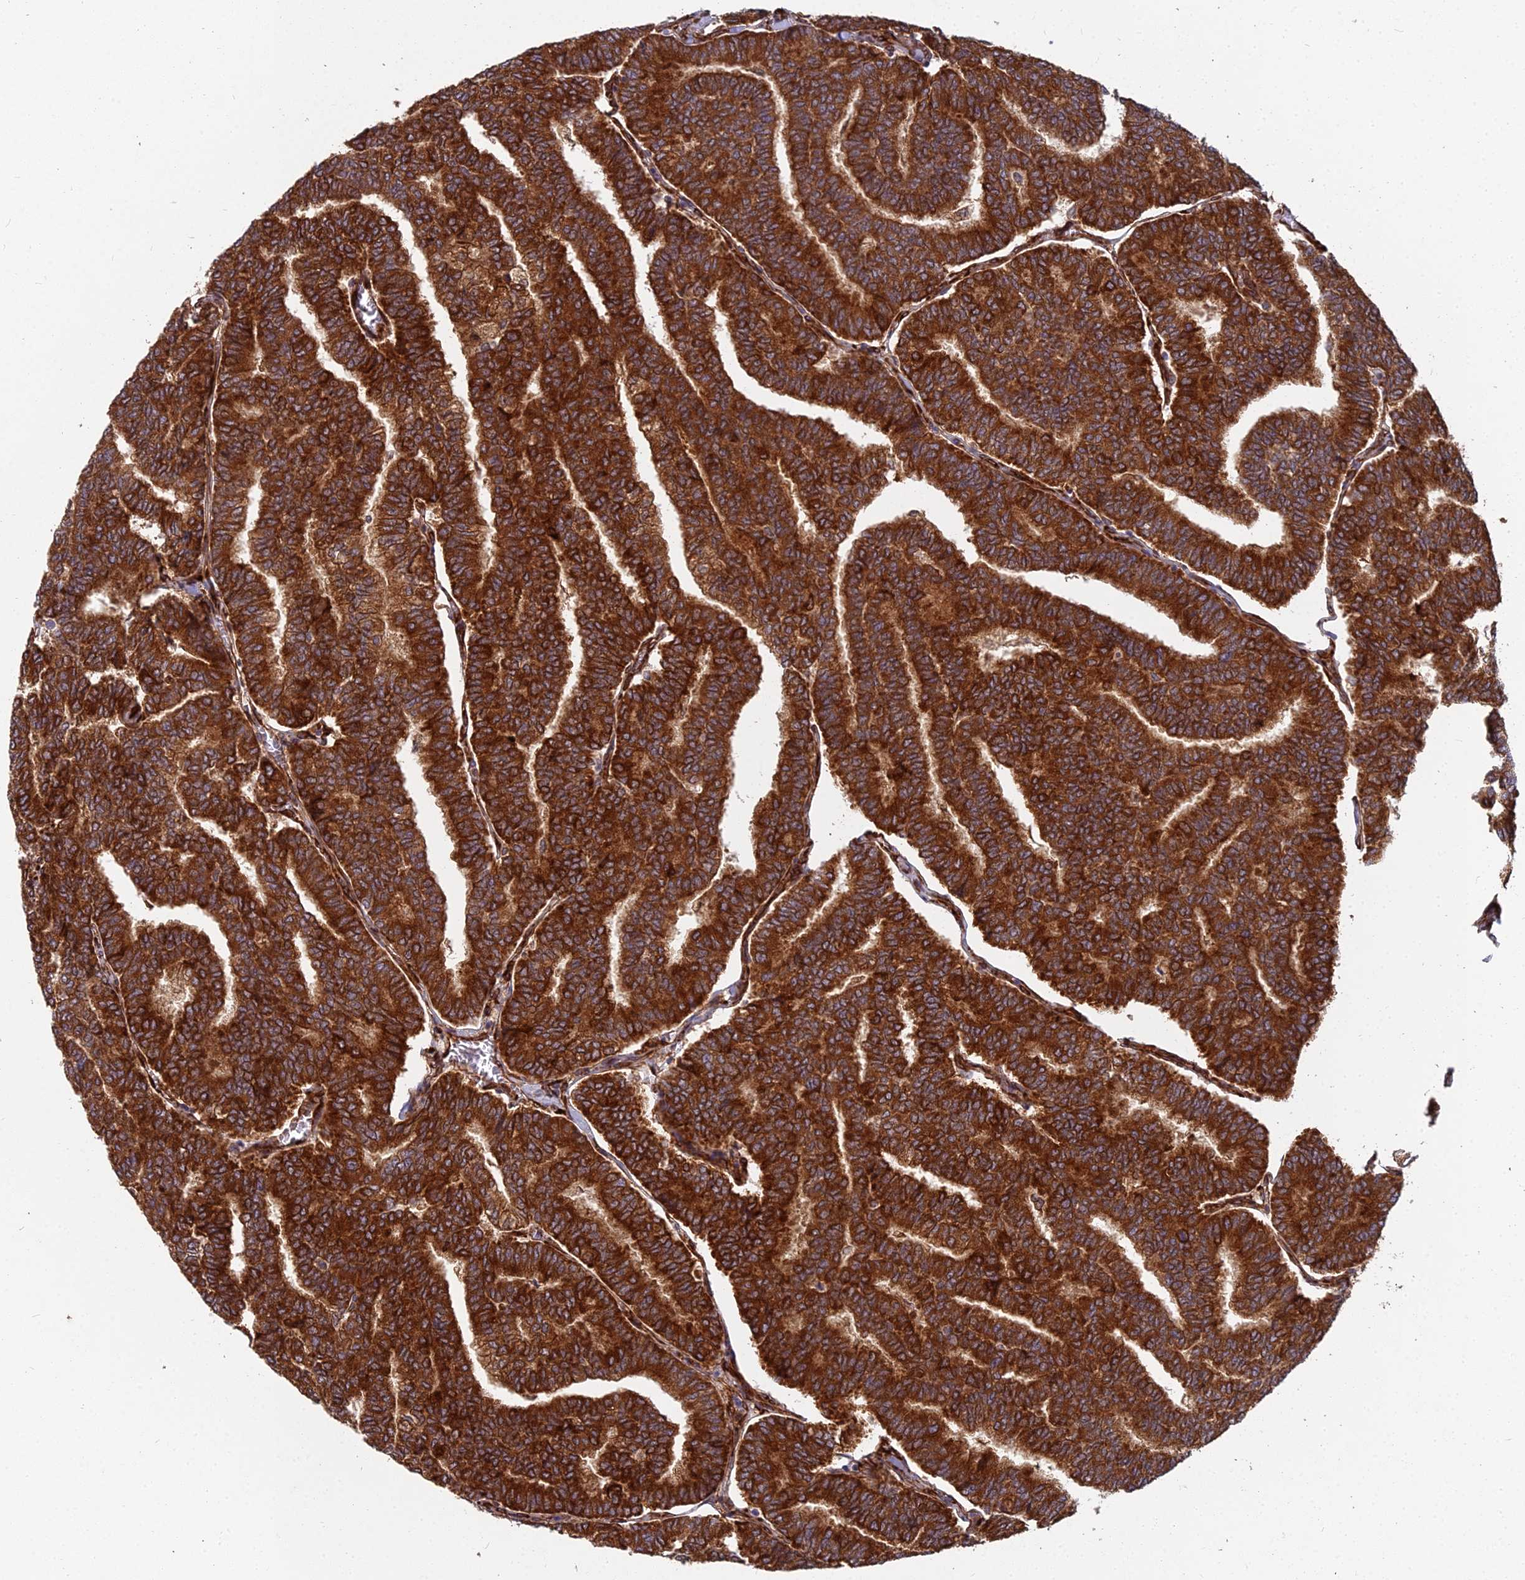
{"staining": {"intensity": "strong", "quantity": ">75%", "location": "cytoplasmic/membranous"}, "tissue": "thyroid cancer", "cell_type": "Tumor cells", "image_type": "cancer", "snomed": [{"axis": "morphology", "description": "Papillary adenocarcinoma, NOS"}, {"axis": "topography", "description": "Thyroid gland"}], "caption": "The micrograph demonstrates staining of papillary adenocarcinoma (thyroid), revealing strong cytoplasmic/membranous protein expression (brown color) within tumor cells.", "gene": "NDUFAF7", "patient": {"sex": "female", "age": 35}}